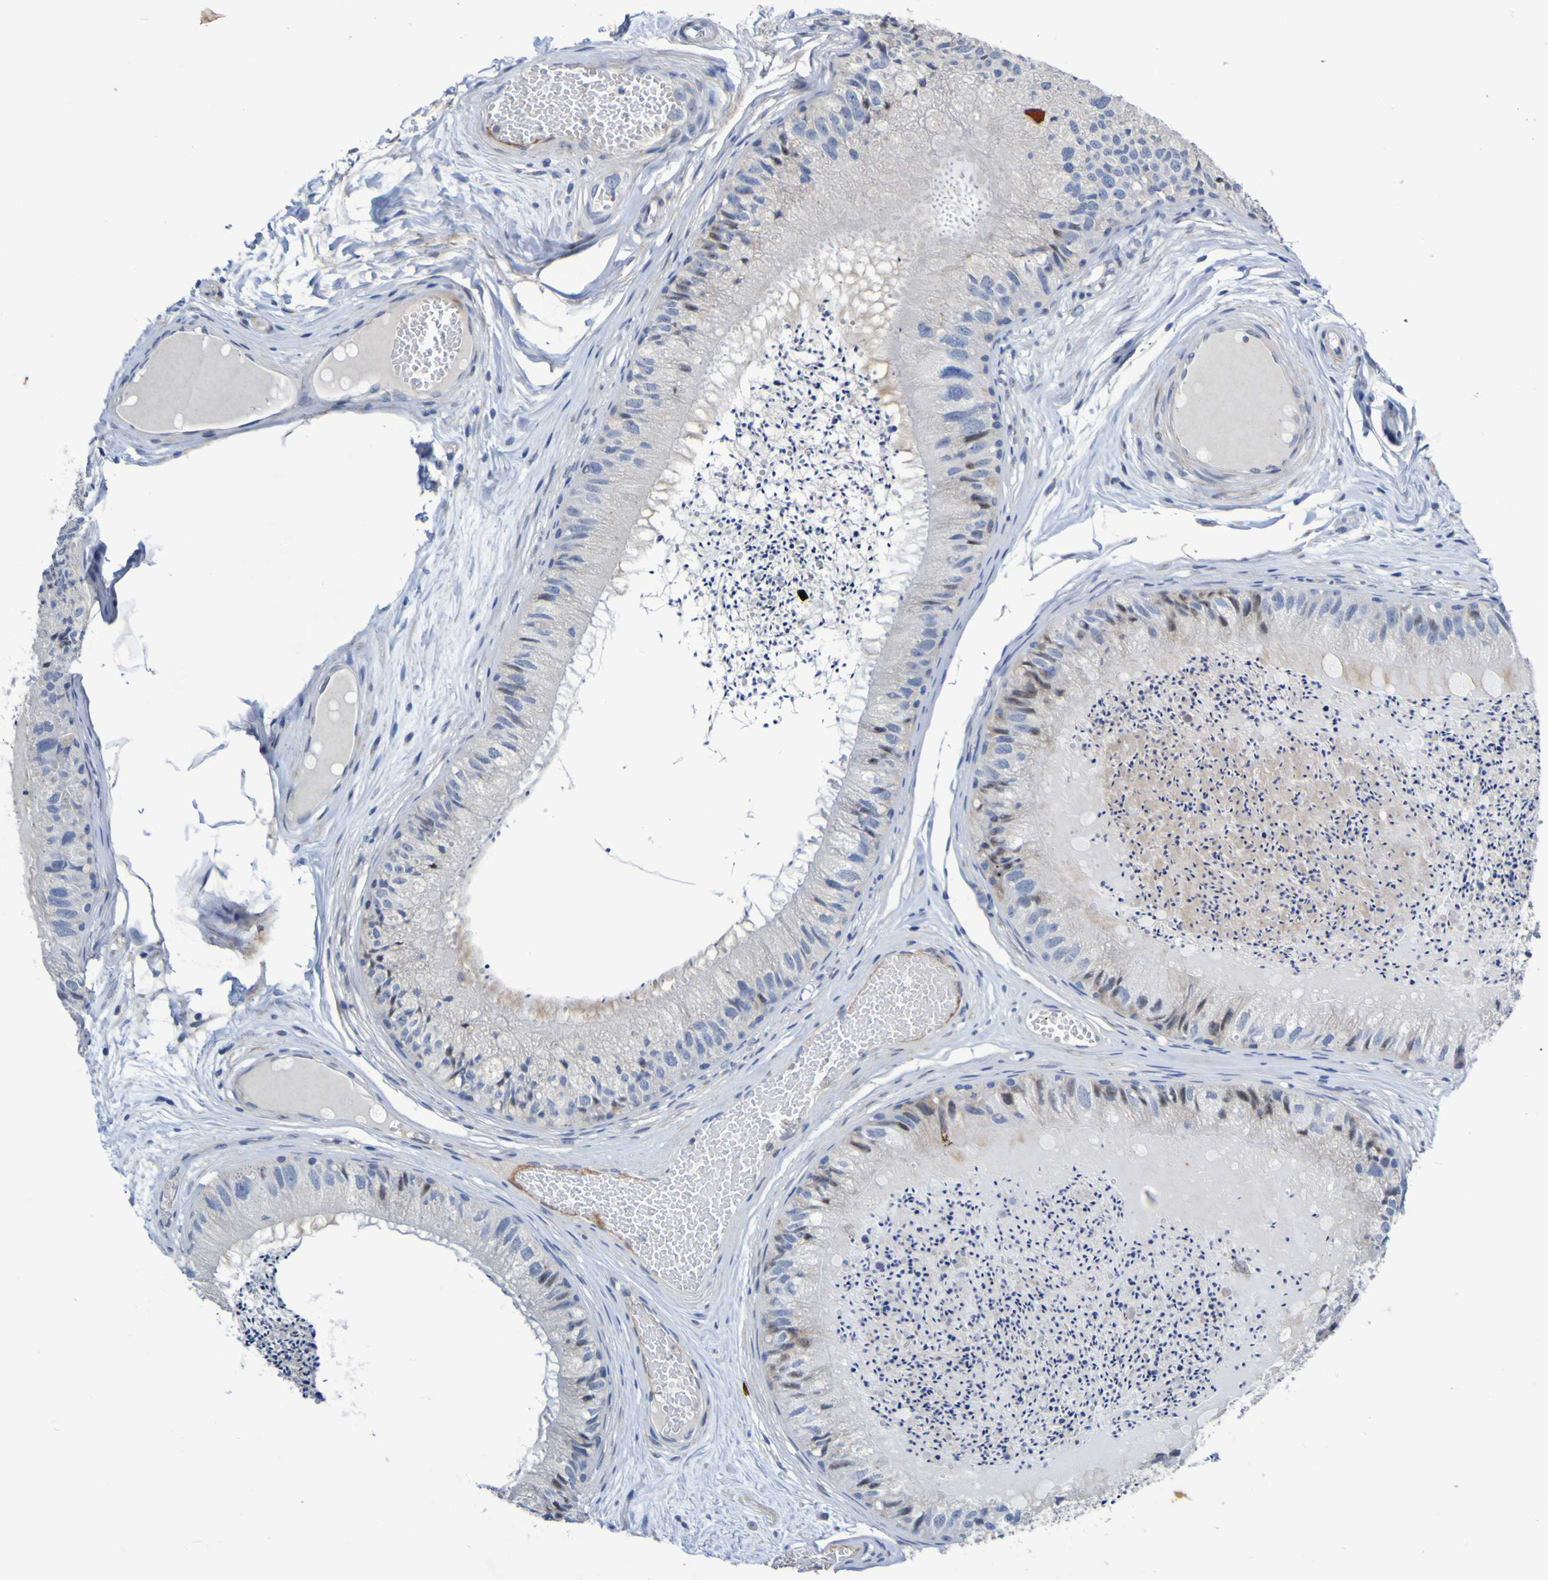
{"staining": {"intensity": "moderate", "quantity": "25%-75%", "location": "cytoplasmic/membranous,nuclear"}, "tissue": "epididymis", "cell_type": "Glandular cells", "image_type": "normal", "snomed": [{"axis": "morphology", "description": "Normal tissue, NOS"}, {"axis": "topography", "description": "Epididymis"}], "caption": "The photomicrograph exhibits staining of normal epididymis, revealing moderate cytoplasmic/membranous,nuclear protein staining (brown color) within glandular cells. (Brightfield microscopy of DAB IHC at high magnification).", "gene": "C11orf24", "patient": {"sex": "male", "age": 31}}